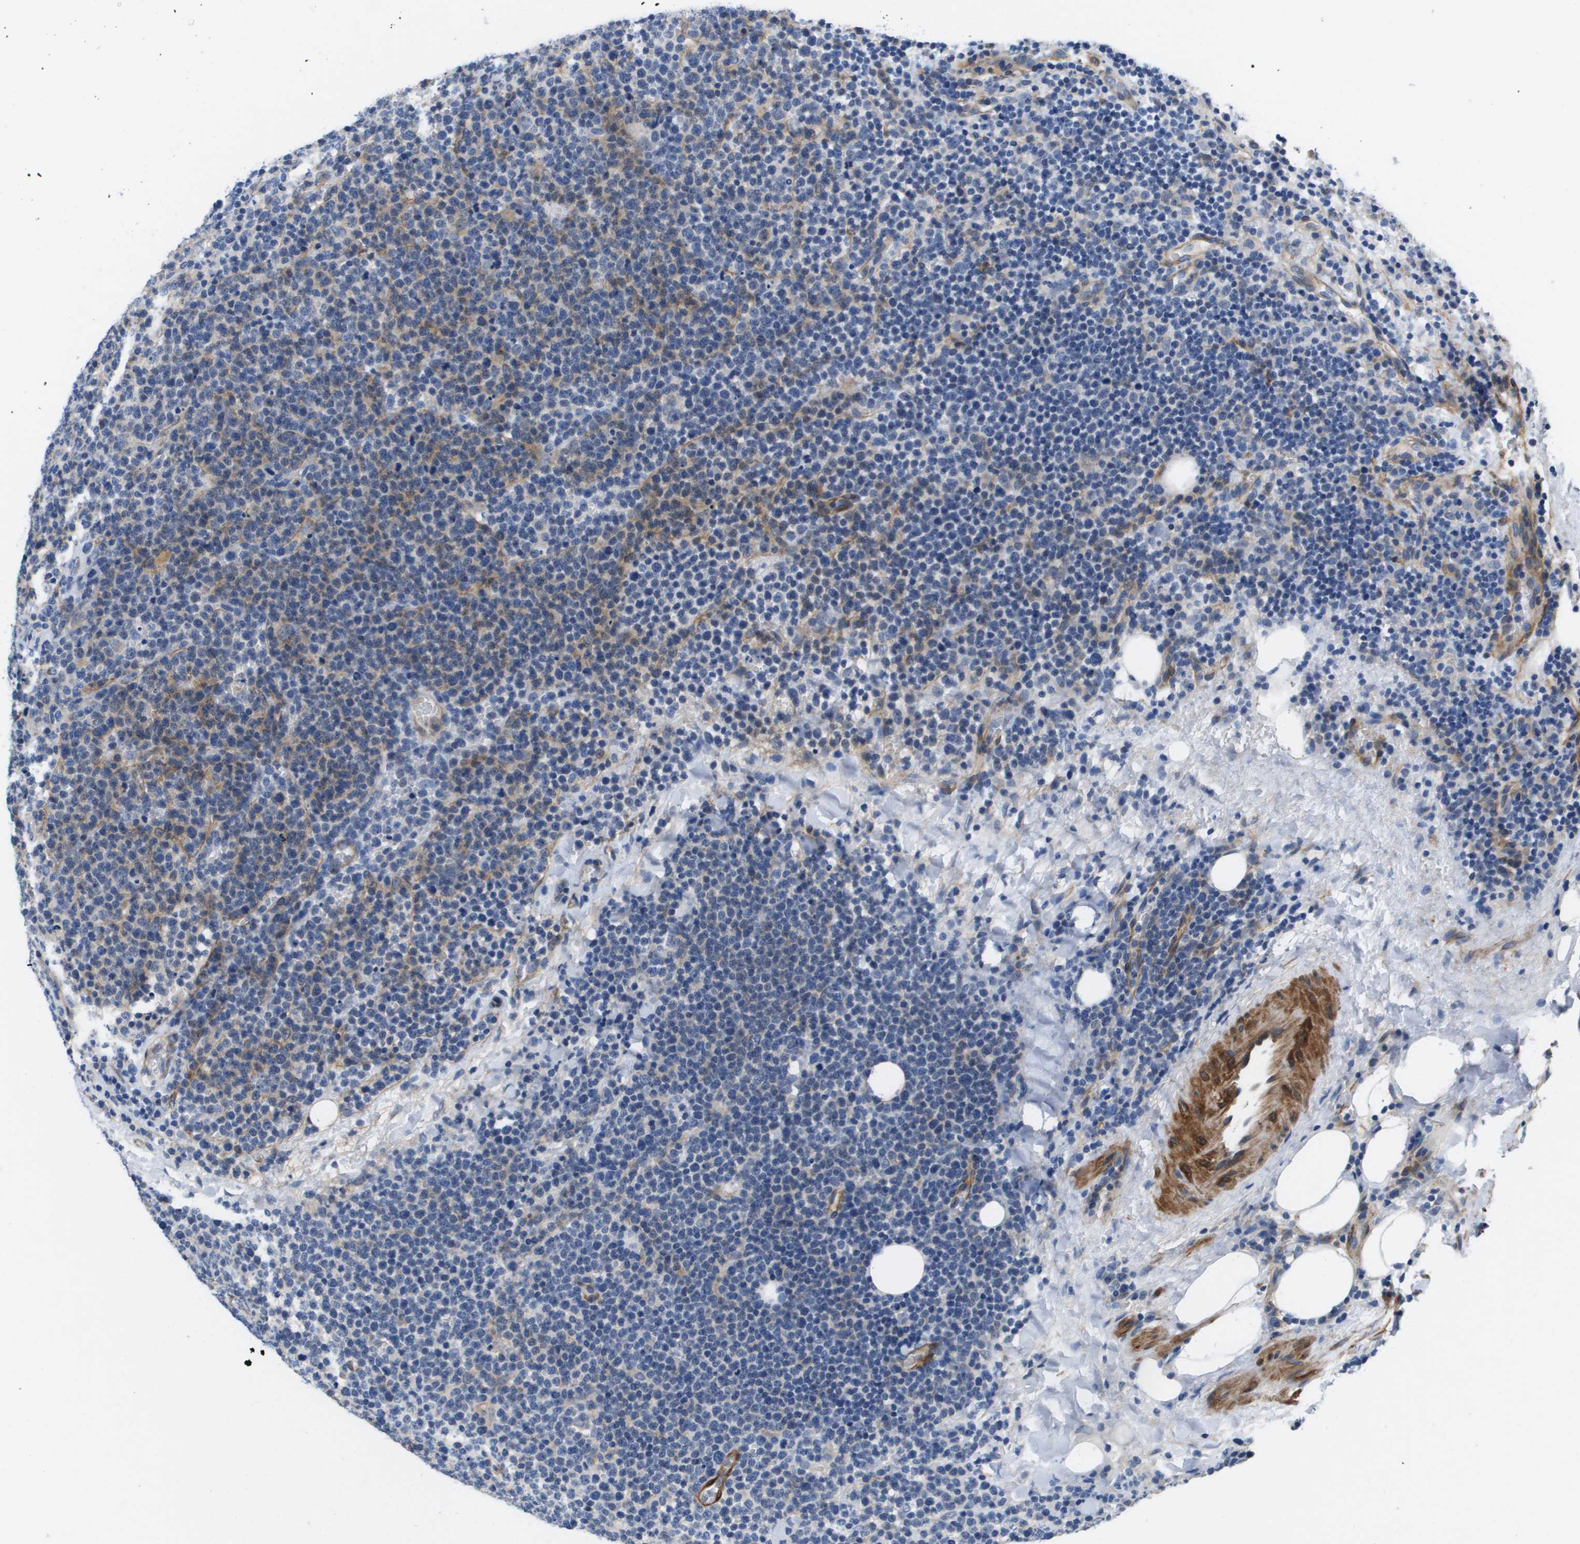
{"staining": {"intensity": "weak", "quantity": "<25%", "location": "cytoplasmic/membranous"}, "tissue": "lymphoma", "cell_type": "Tumor cells", "image_type": "cancer", "snomed": [{"axis": "morphology", "description": "Malignant lymphoma, non-Hodgkin's type, High grade"}, {"axis": "topography", "description": "Lymph node"}], "caption": "The micrograph displays no staining of tumor cells in lymphoma.", "gene": "LPP", "patient": {"sex": "male", "age": 61}}